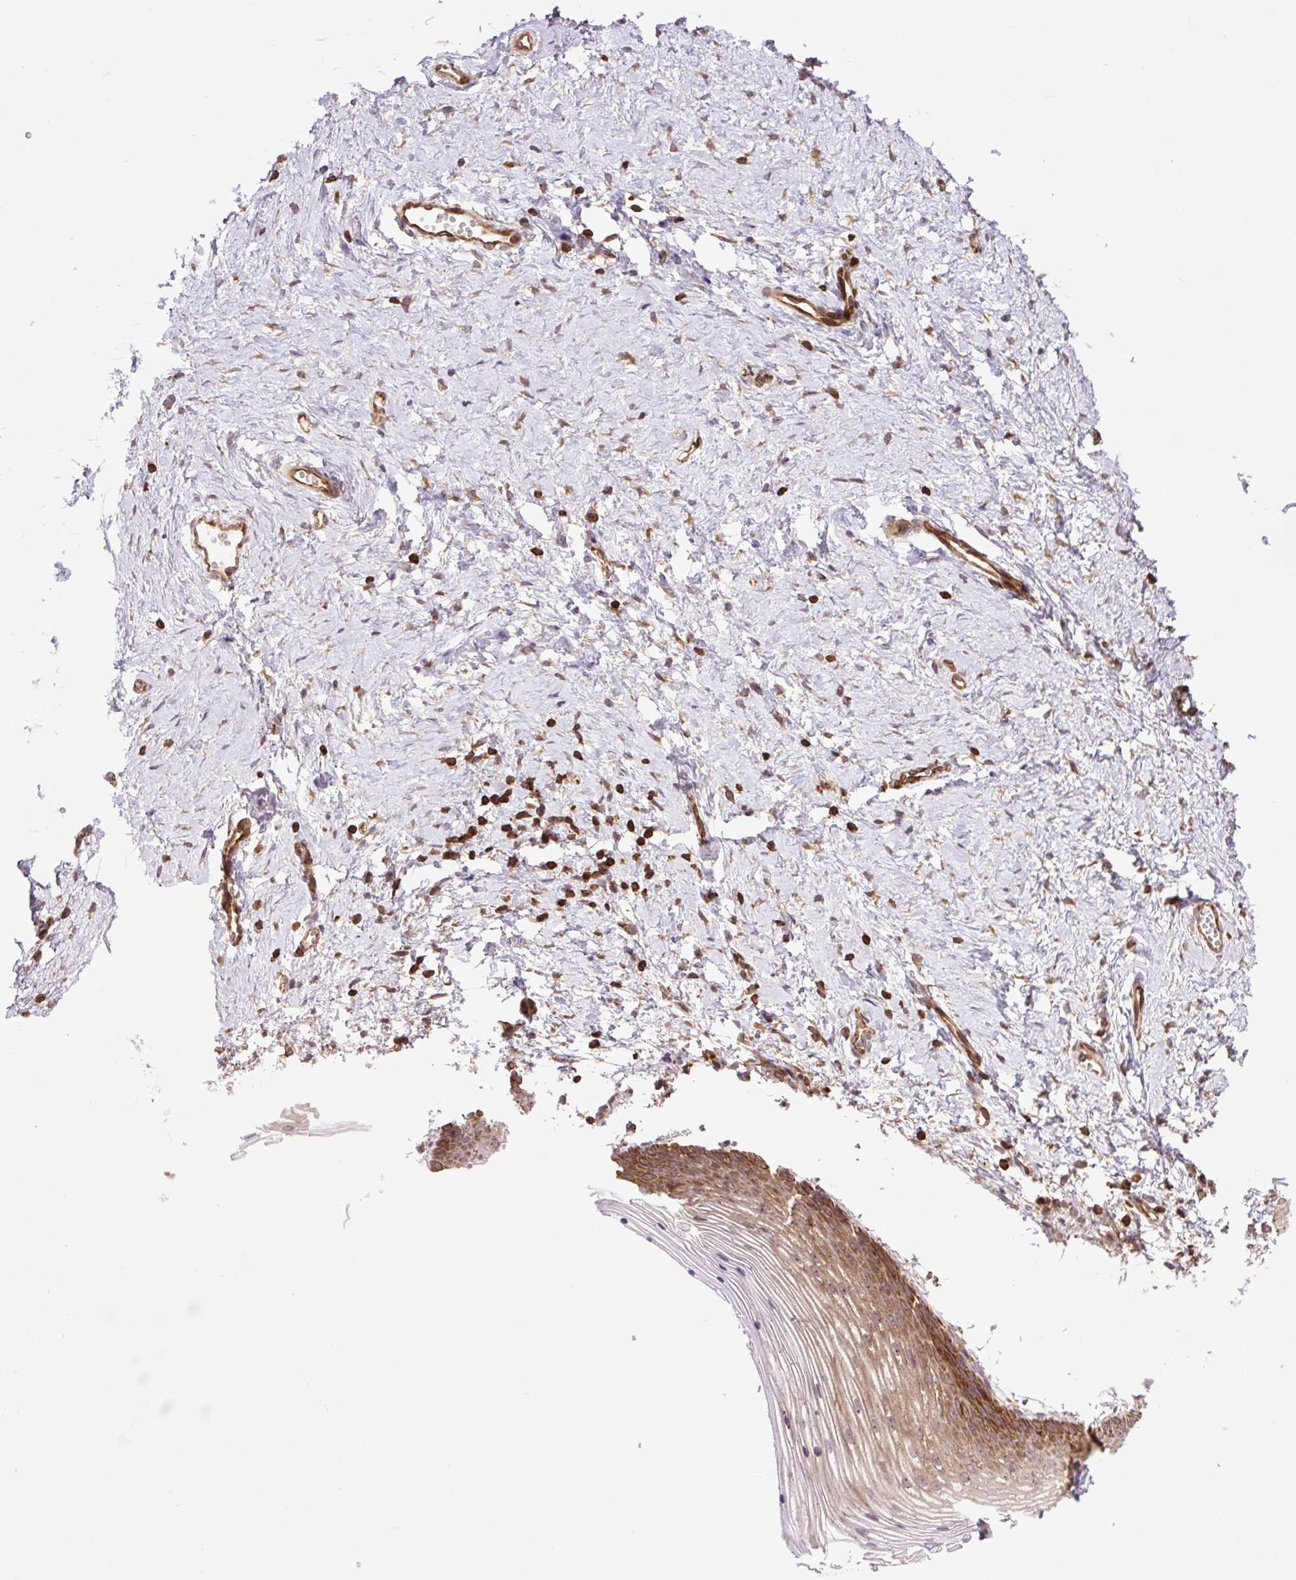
{"staining": {"intensity": "strong", "quantity": "25%-75%", "location": "cytoplasmic/membranous"}, "tissue": "vagina", "cell_type": "Squamous epithelial cells", "image_type": "normal", "snomed": [{"axis": "morphology", "description": "Normal tissue, NOS"}, {"axis": "topography", "description": "Vagina"}], "caption": "Immunohistochemical staining of normal human vagina reveals high levels of strong cytoplasmic/membranous expression in about 25%-75% of squamous epithelial cells.", "gene": "PLCG1", "patient": {"sex": "female", "age": 56}}